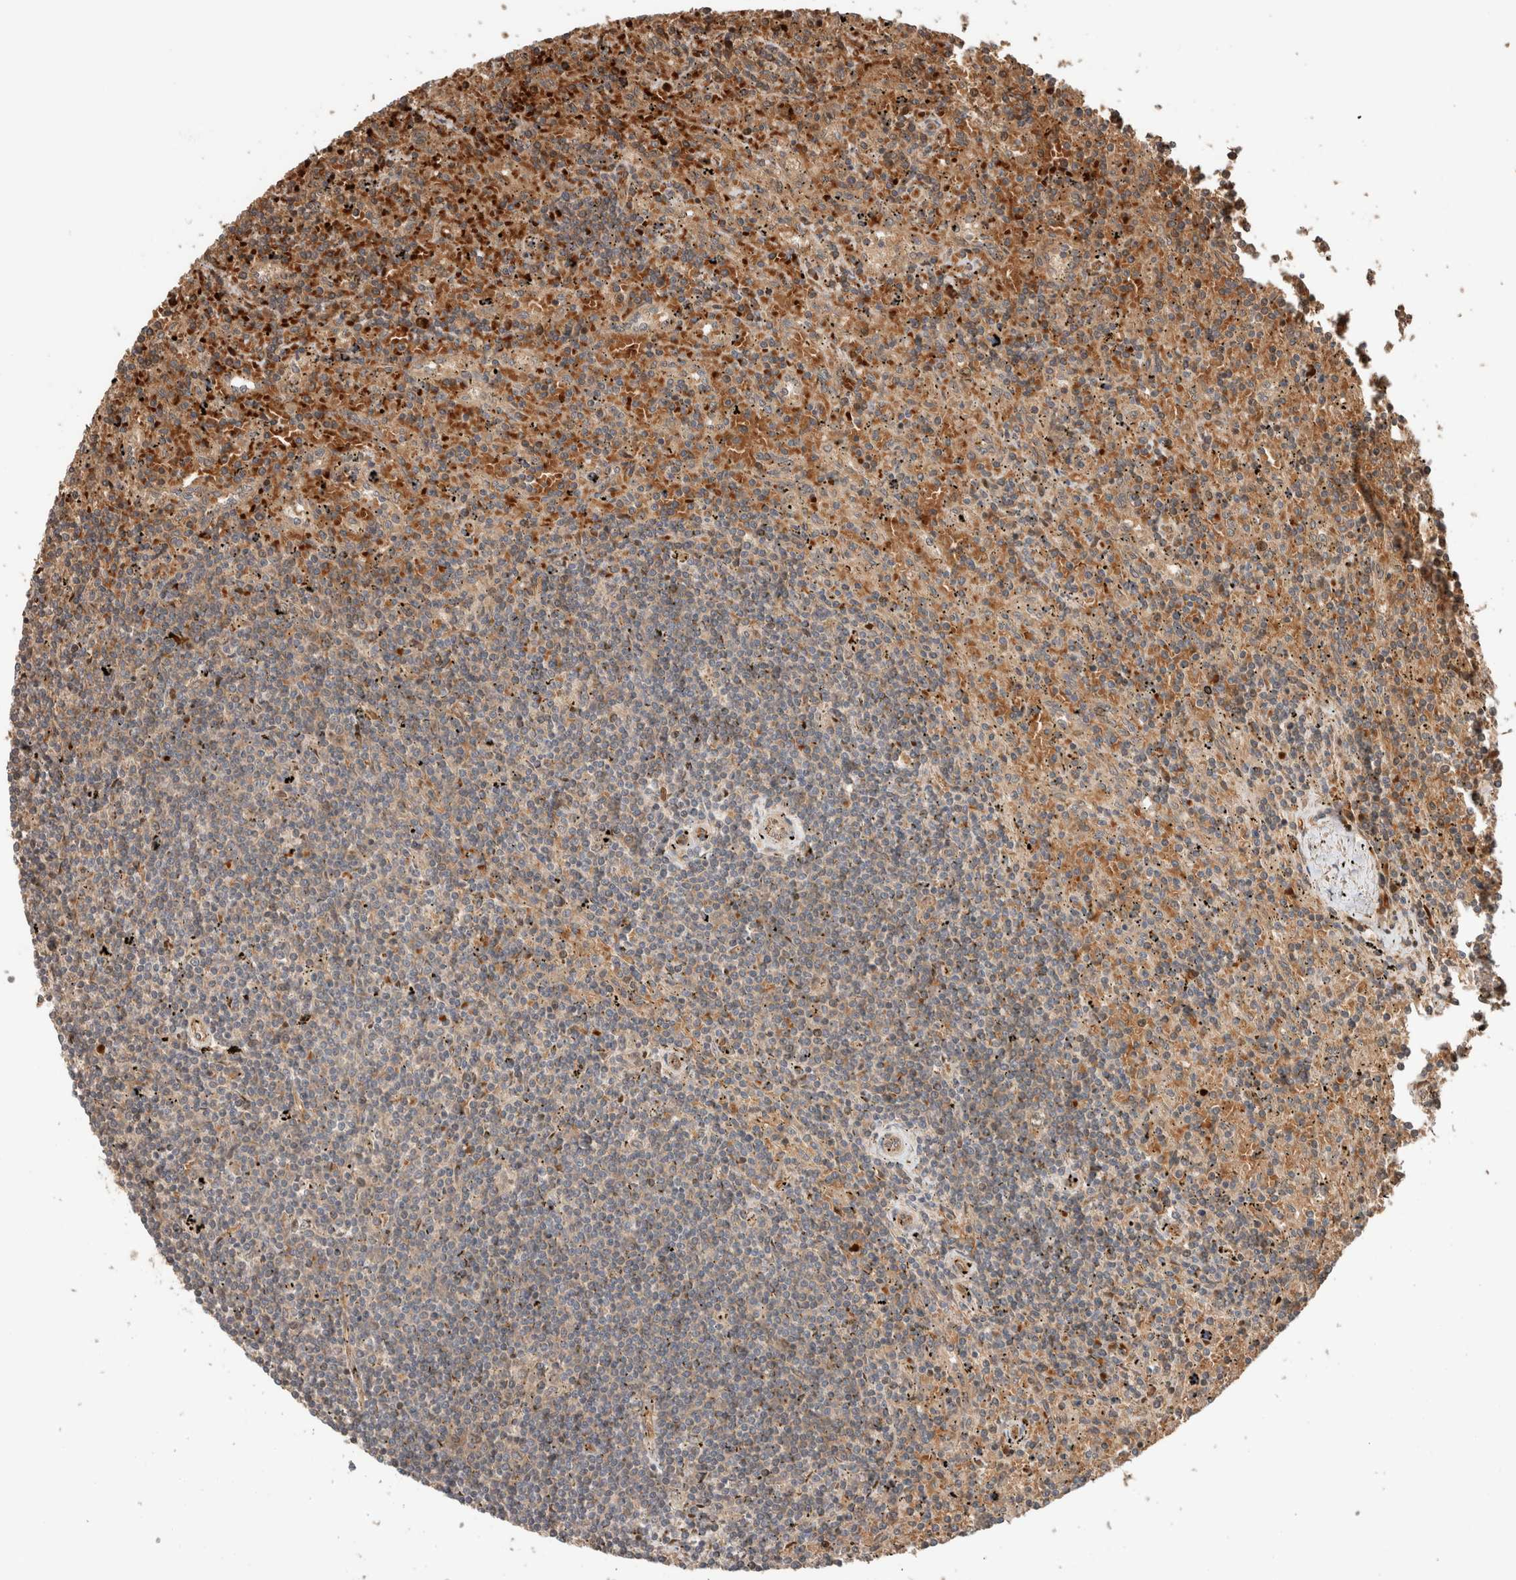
{"staining": {"intensity": "weak", "quantity": "25%-75%", "location": "cytoplasmic/membranous"}, "tissue": "lymphoma", "cell_type": "Tumor cells", "image_type": "cancer", "snomed": [{"axis": "morphology", "description": "Malignant lymphoma, non-Hodgkin's type, Low grade"}, {"axis": "topography", "description": "Spleen"}], "caption": "Immunohistochemistry staining of low-grade malignant lymphoma, non-Hodgkin's type, which exhibits low levels of weak cytoplasmic/membranous expression in approximately 25%-75% of tumor cells indicating weak cytoplasmic/membranous protein positivity. The staining was performed using DAB (brown) for protein detection and nuclei were counterstained in hematoxylin (blue).", "gene": "OTUD6B", "patient": {"sex": "male", "age": 76}}